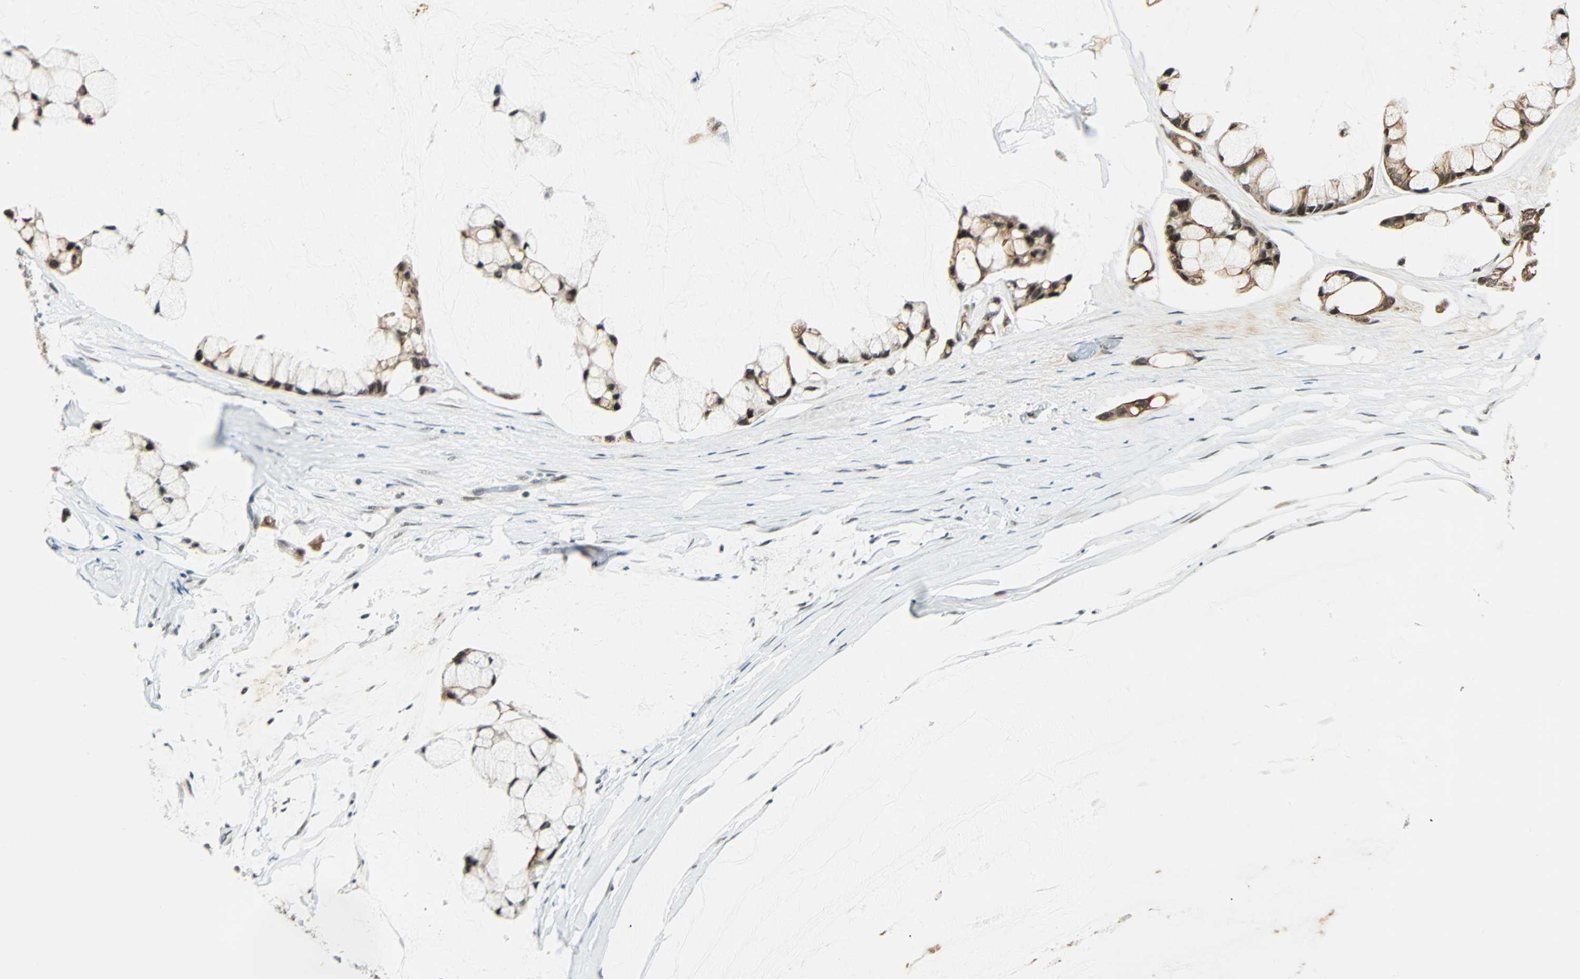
{"staining": {"intensity": "strong", "quantity": ">75%", "location": "nuclear"}, "tissue": "ovarian cancer", "cell_type": "Tumor cells", "image_type": "cancer", "snomed": [{"axis": "morphology", "description": "Cystadenocarcinoma, mucinous, NOS"}, {"axis": "topography", "description": "Ovary"}], "caption": "Immunohistochemistry (DAB (3,3'-diaminobenzidine)) staining of ovarian cancer exhibits strong nuclear protein expression in approximately >75% of tumor cells.", "gene": "NELFE", "patient": {"sex": "female", "age": 39}}